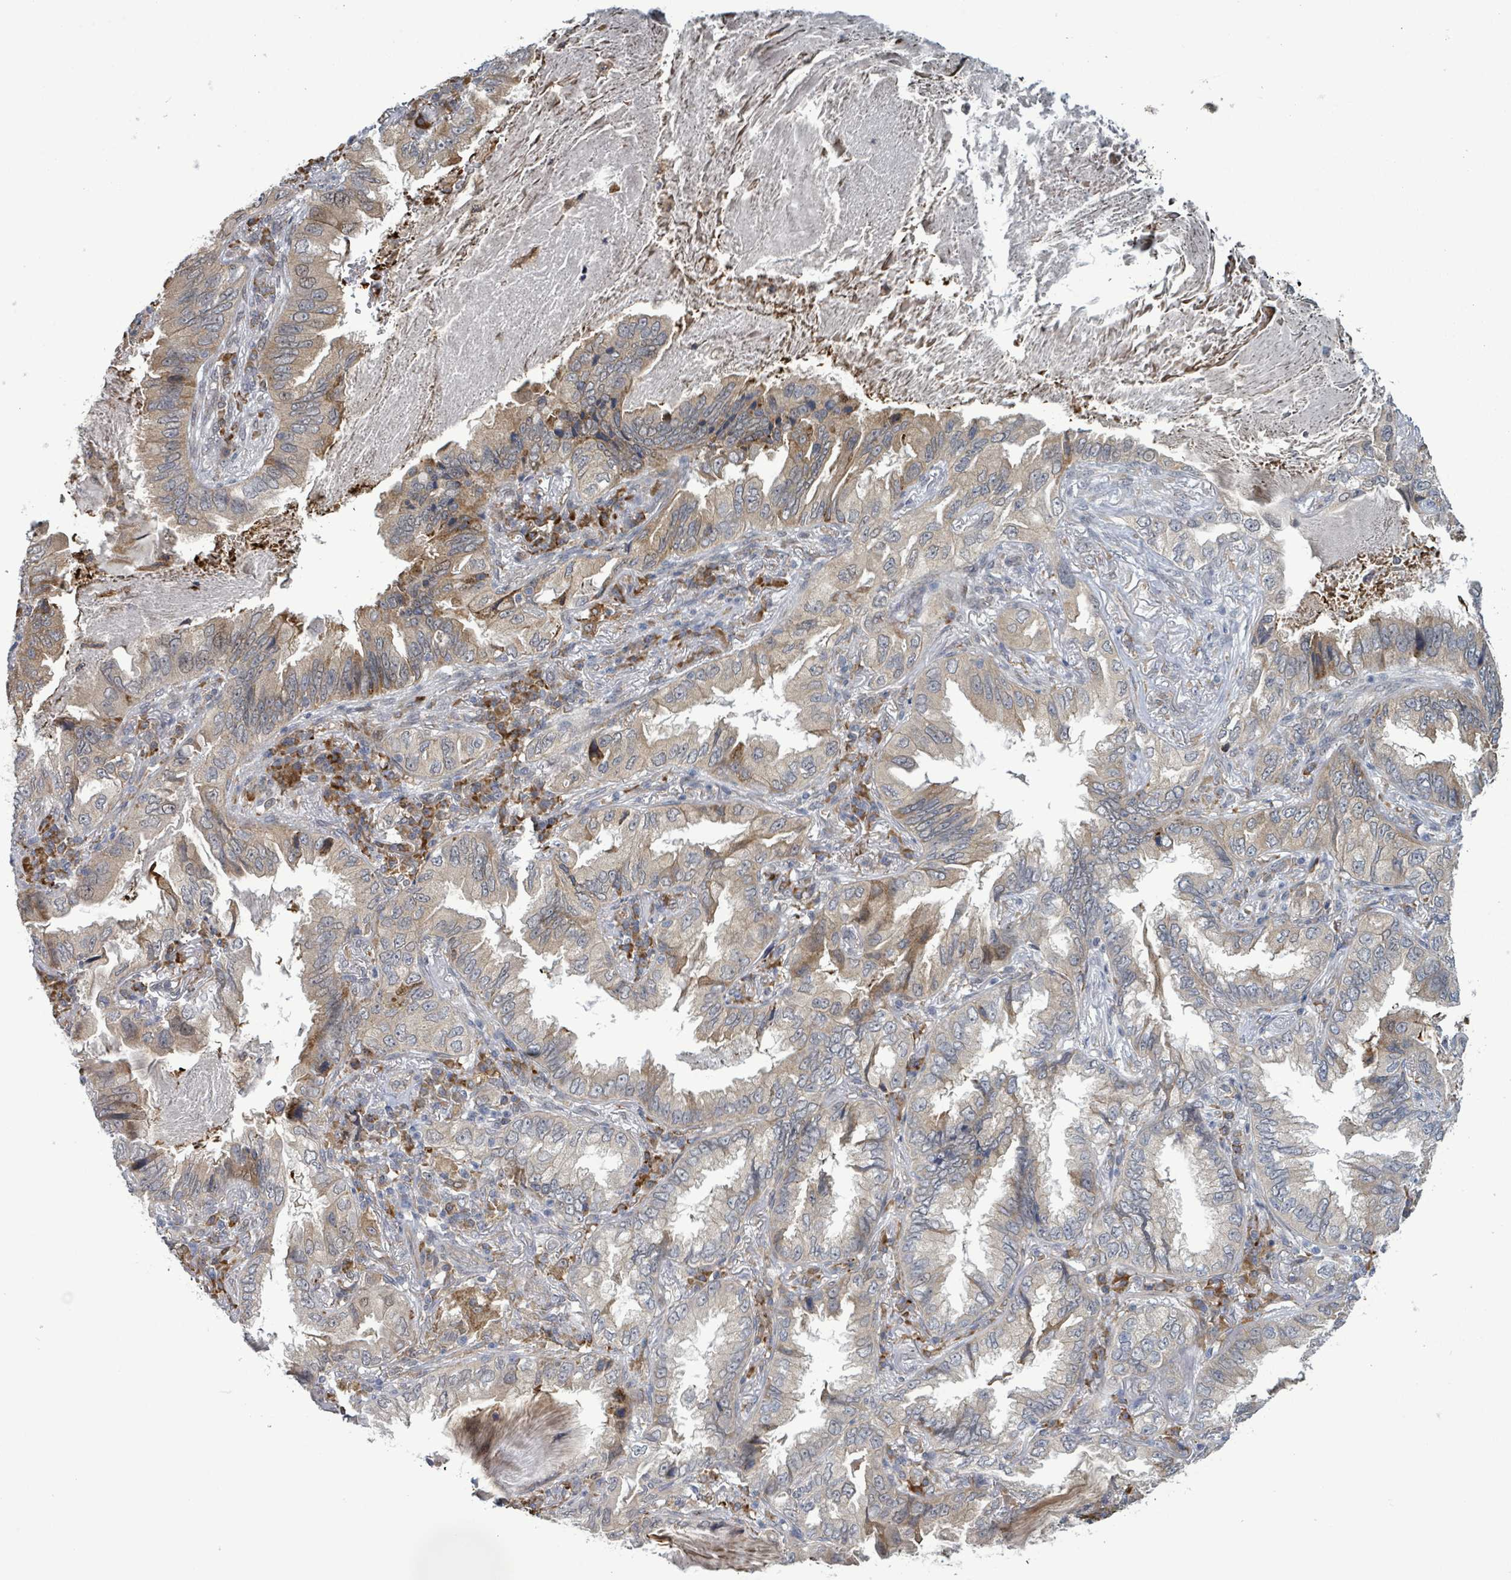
{"staining": {"intensity": "moderate", "quantity": "<25%", "location": "cytoplasmic/membranous"}, "tissue": "lung cancer", "cell_type": "Tumor cells", "image_type": "cancer", "snomed": [{"axis": "morphology", "description": "Adenocarcinoma, NOS"}, {"axis": "topography", "description": "Lung"}], "caption": "The histopathology image exhibits staining of lung cancer (adenocarcinoma), revealing moderate cytoplasmic/membranous protein staining (brown color) within tumor cells.", "gene": "SHROOM2", "patient": {"sex": "female", "age": 69}}